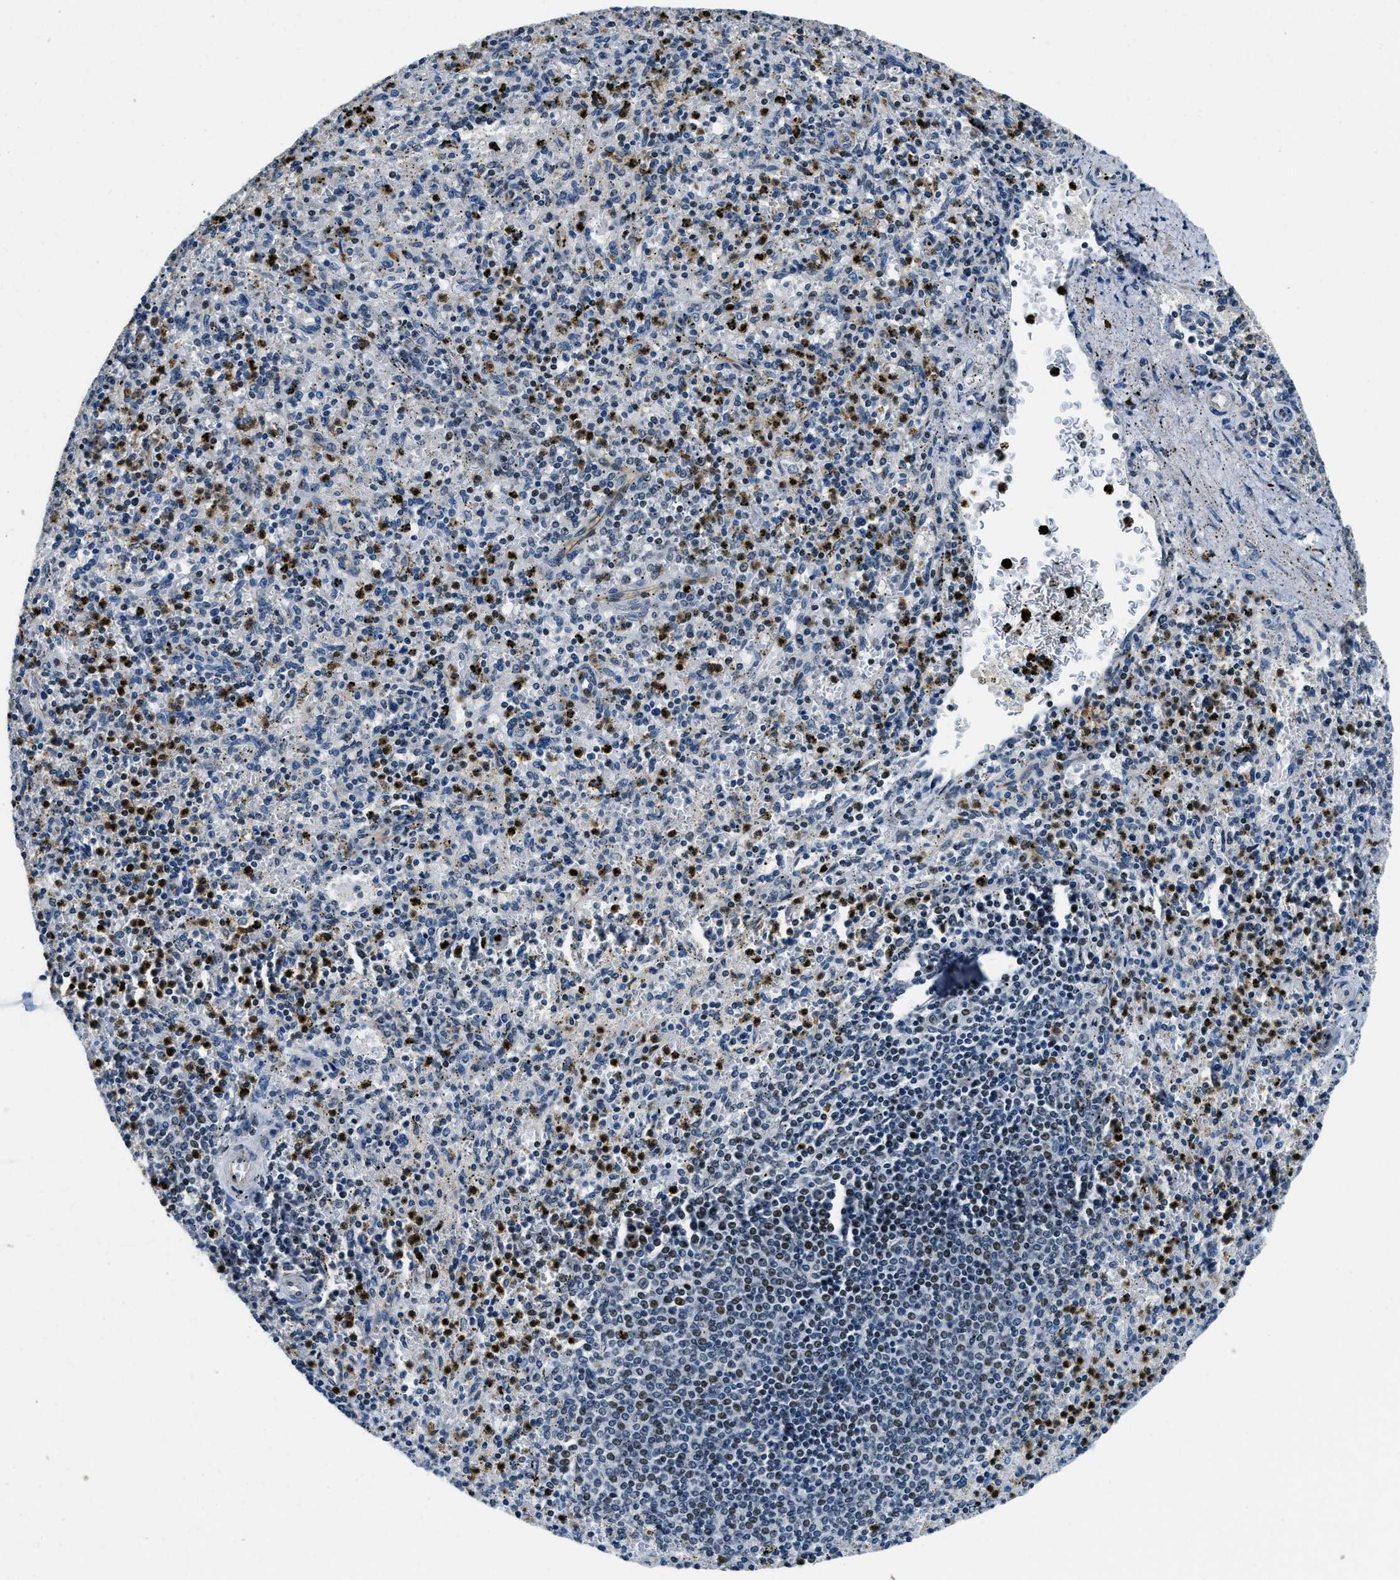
{"staining": {"intensity": "strong", "quantity": "25%-75%", "location": "nuclear"}, "tissue": "spleen", "cell_type": "Cells in red pulp", "image_type": "normal", "snomed": [{"axis": "morphology", "description": "Normal tissue, NOS"}, {"axis": "topography", "description": "Spleen"}], "caption": "This histopathology image reveals immunohistochemistry (IHC) staining of unremarkable spleen, with high strong nuclear positivity in about 25%-75% of cells in red pulp.", "gene": "ZC3HC1", "patient": {"sex": "male", "age": 72}}